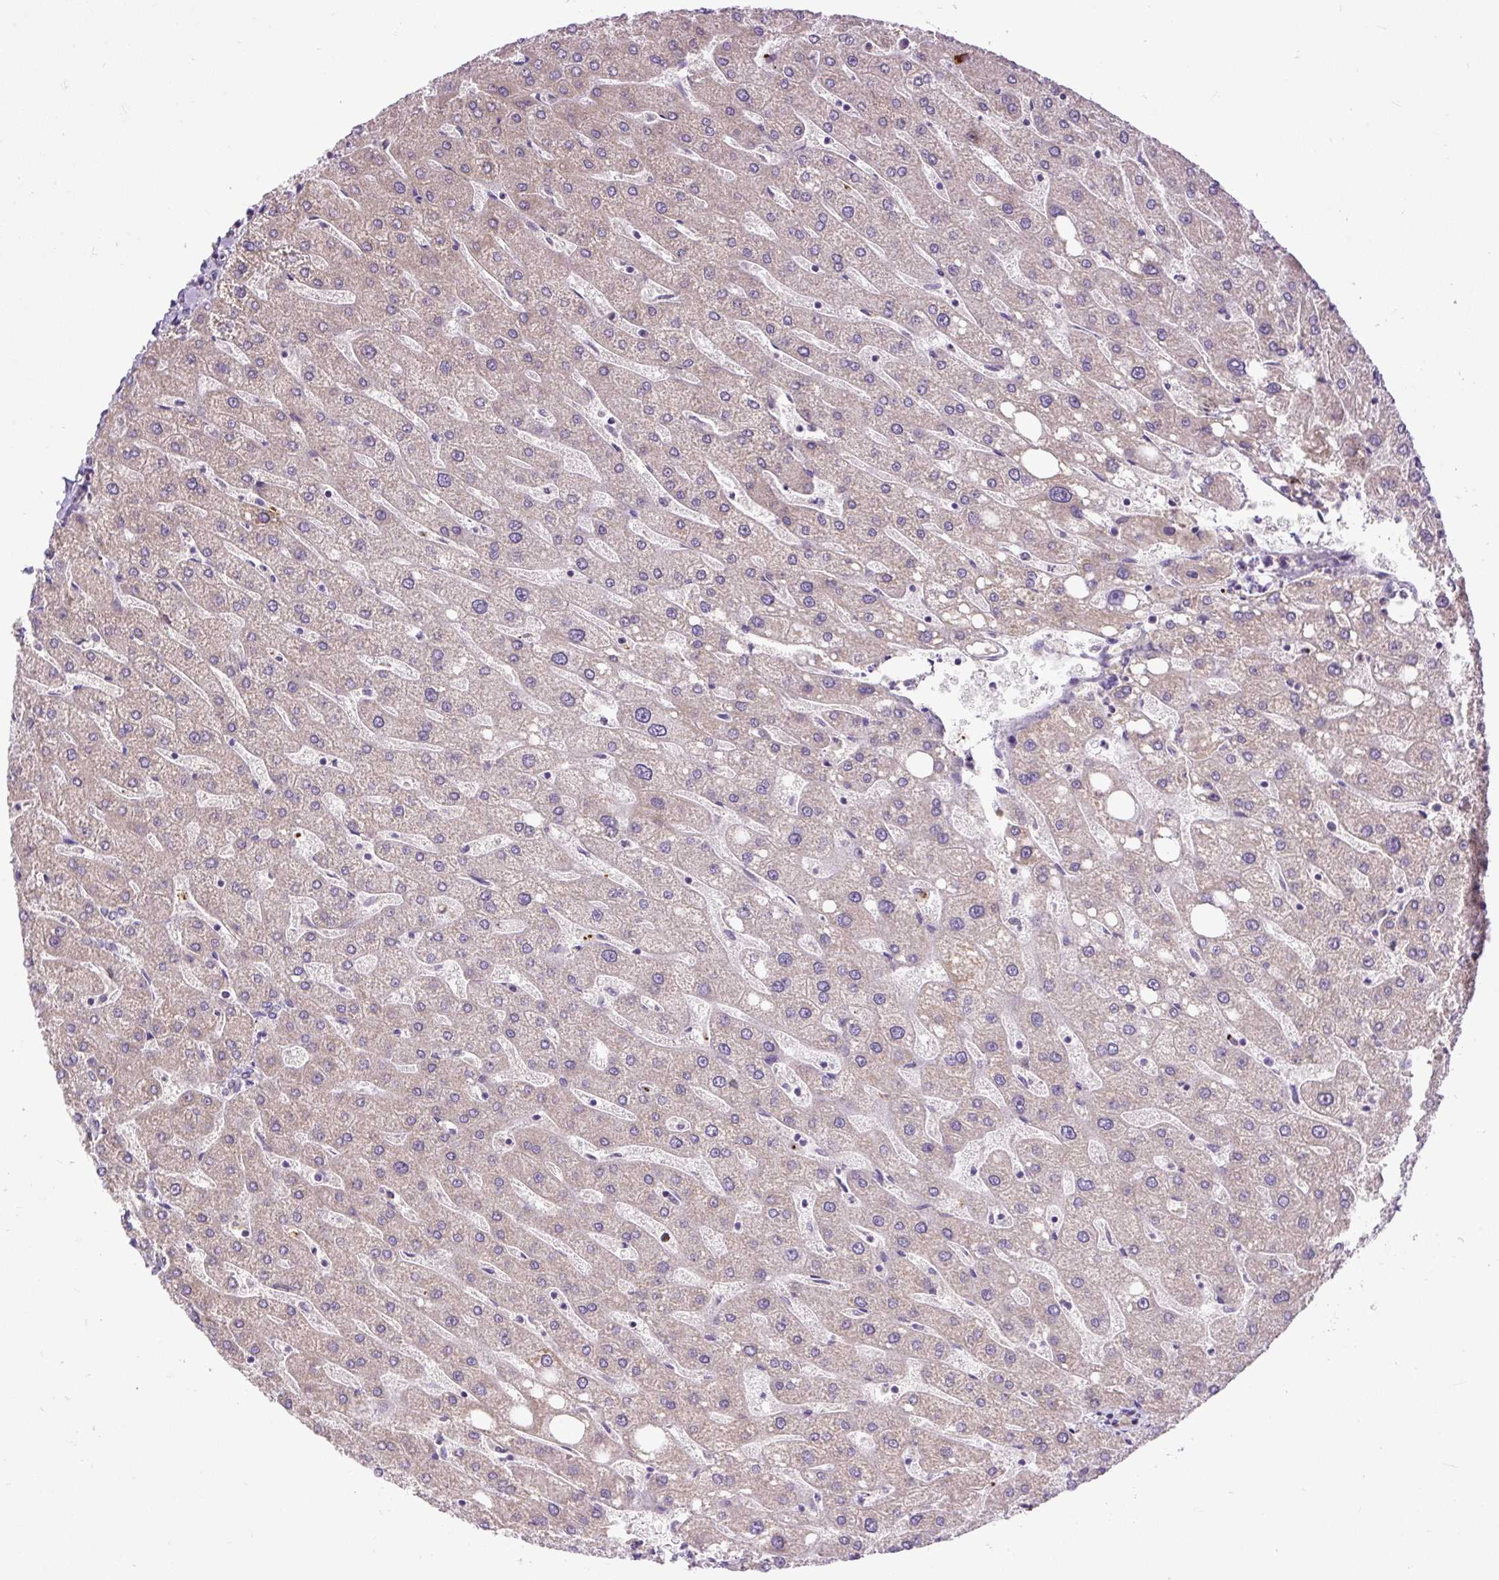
{"staining": {"intensity": "negative", "quantity": "none", "location": "none"}, "tissue": "liver", "cell_type": "Cholangiocytes", "image_type": "normal", "snomed": [{"axis": "morphology", "description": "Normal tissue, NOS"}, {"axis": "topography", "description": "Liver"}], "caption": "The image shows no staining of cholangiocytes in benign liver.", "gene": "TM2D3", "patient": {"sex": "male", "age": 67}}